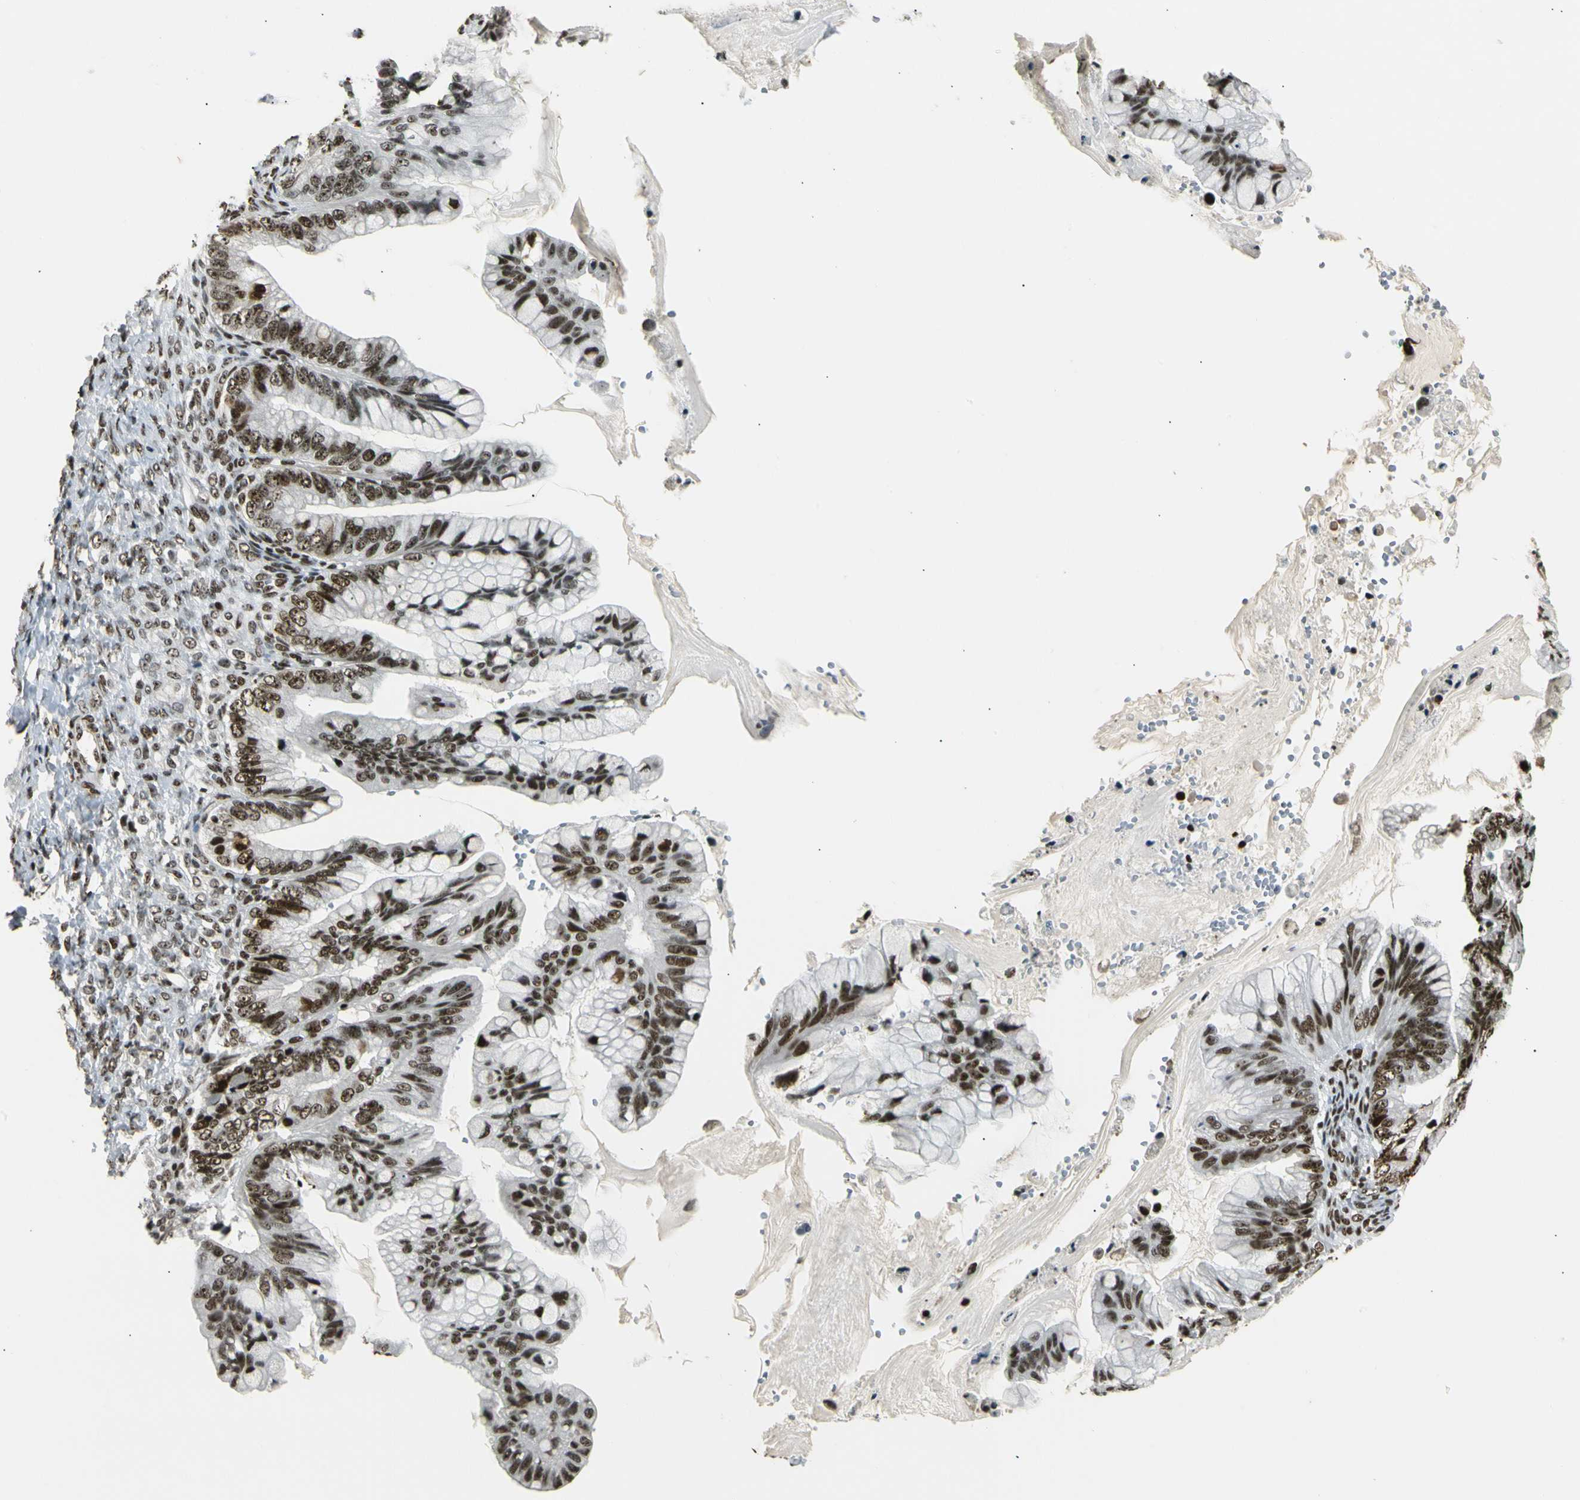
{"staining": {"intensity": "strong", "quantity": ">75%", "location": "nuclear"}, "tissue": "ovarian cancer", "cell_type": "Tumor cells", "image_type": "cancer", "snomed": [{"axis": "morphology", "description": "Cystadenocarcinoma, mucinous, NOS"}, {"axis": "topography", "description": "Ovary"}], "caption": "A photomicrograph of human mucinous cystadenocarcinoma (ovarian) stained for a protein displays strong nuclear brown staining in tumor cells. The staining is performed using DAB brown chromogen to label protein expression. The nuclei are counter-stained blue using hematoxylin.", "gene": "UBTF", "patient": {"sex": "female", "age": 36}}